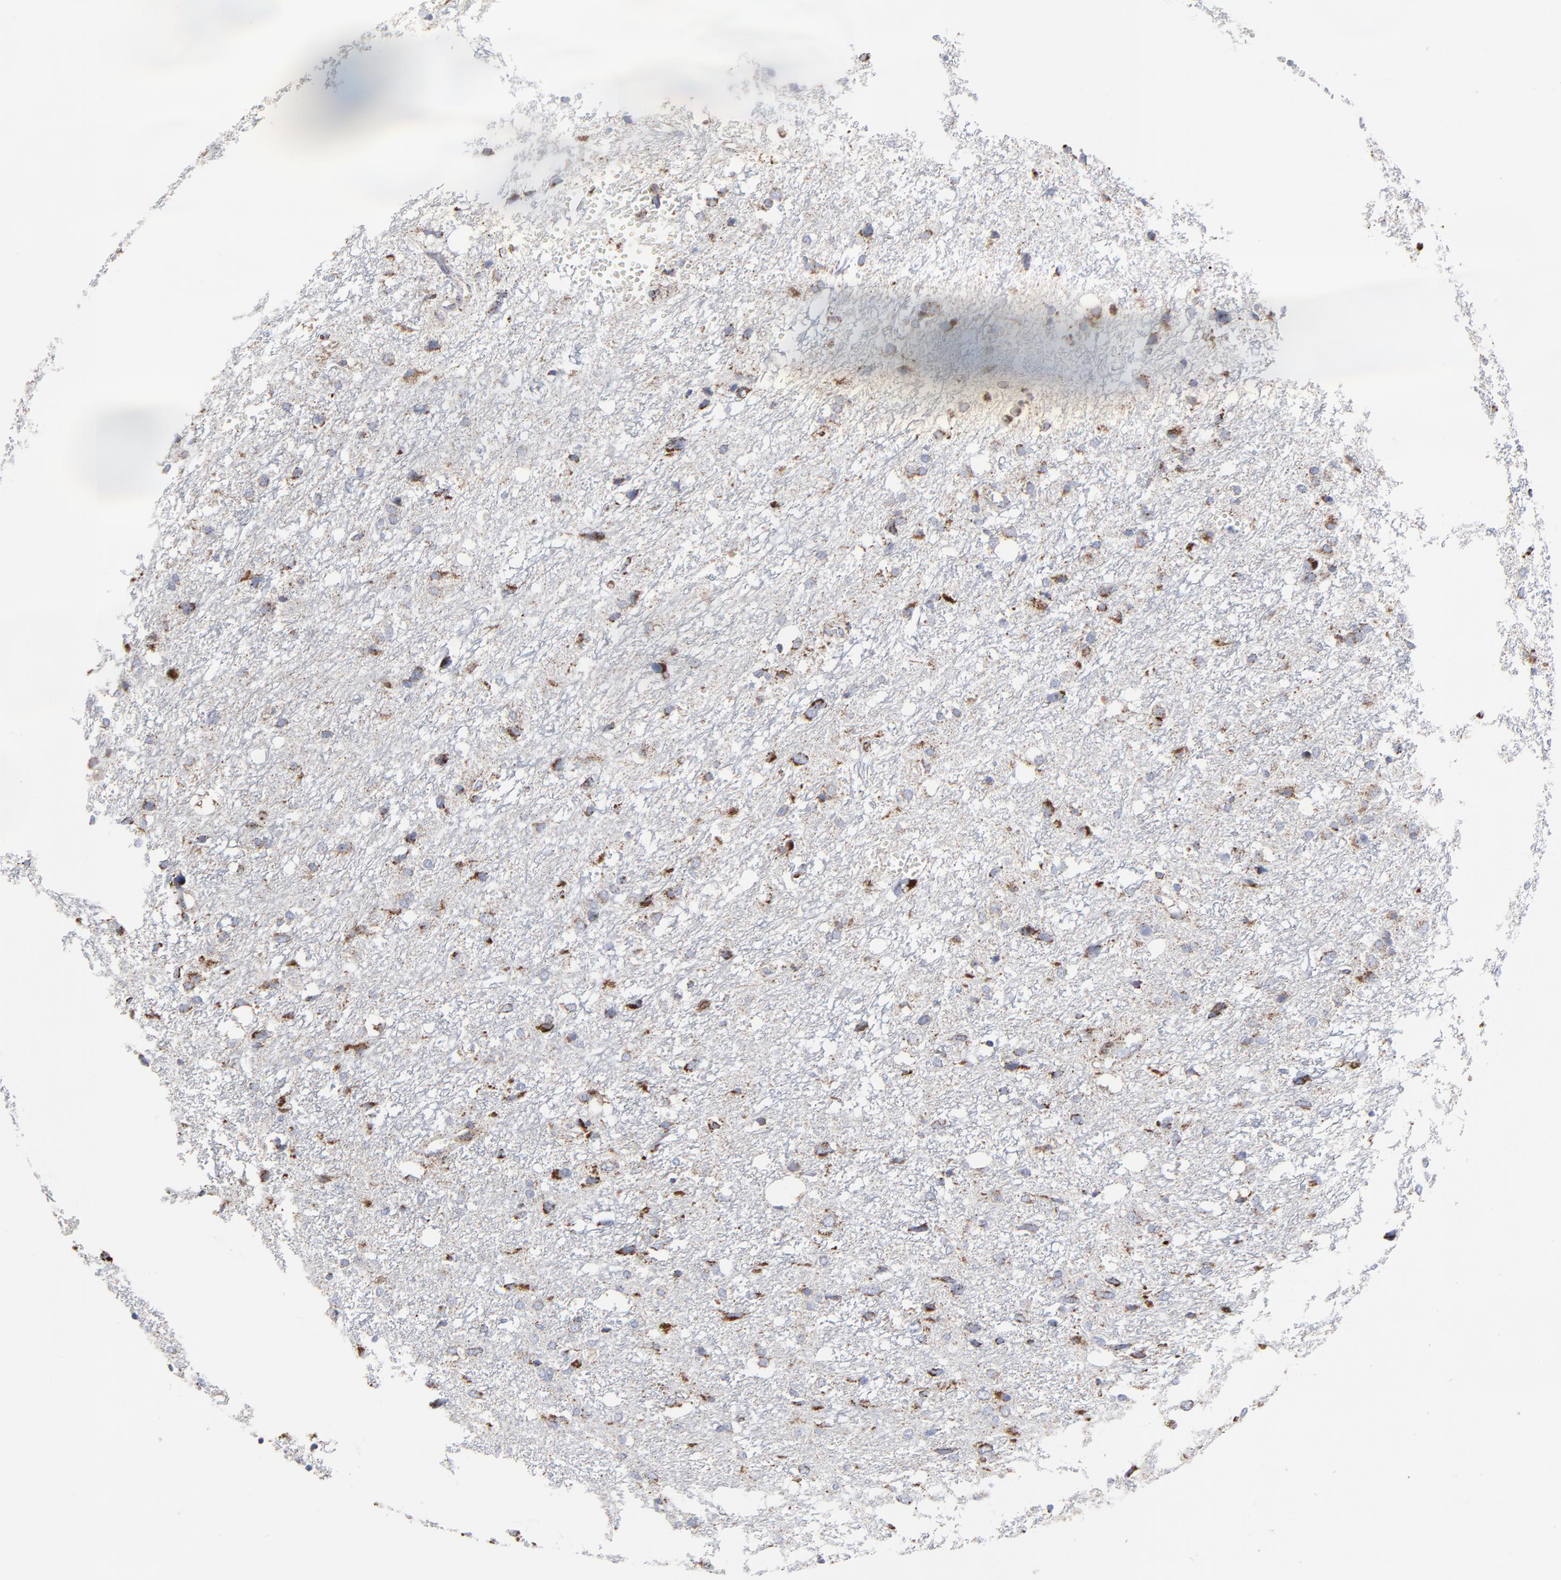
{"staining": {"intensity": "moderate", "quantity": "25%-75%", "location": "cytoplasmic/membranous"}, "tissue": "glioma", "cell_type": "Tumor cells", "image_type": "cancer", "snomed": [{"axis": "morphology", "description": "Glioma, malignant, High grade"}, {"axis": "topography", "description": "Brain"}], "caption": "Moderate cytoplasmic/membranous staining for a protein is appreciated in about 25%-75% of tumor cells of malignant high-grade glioma using IHC.", "gene": "TXNRD2", "patient": {"sex": "female", "age": 59}}